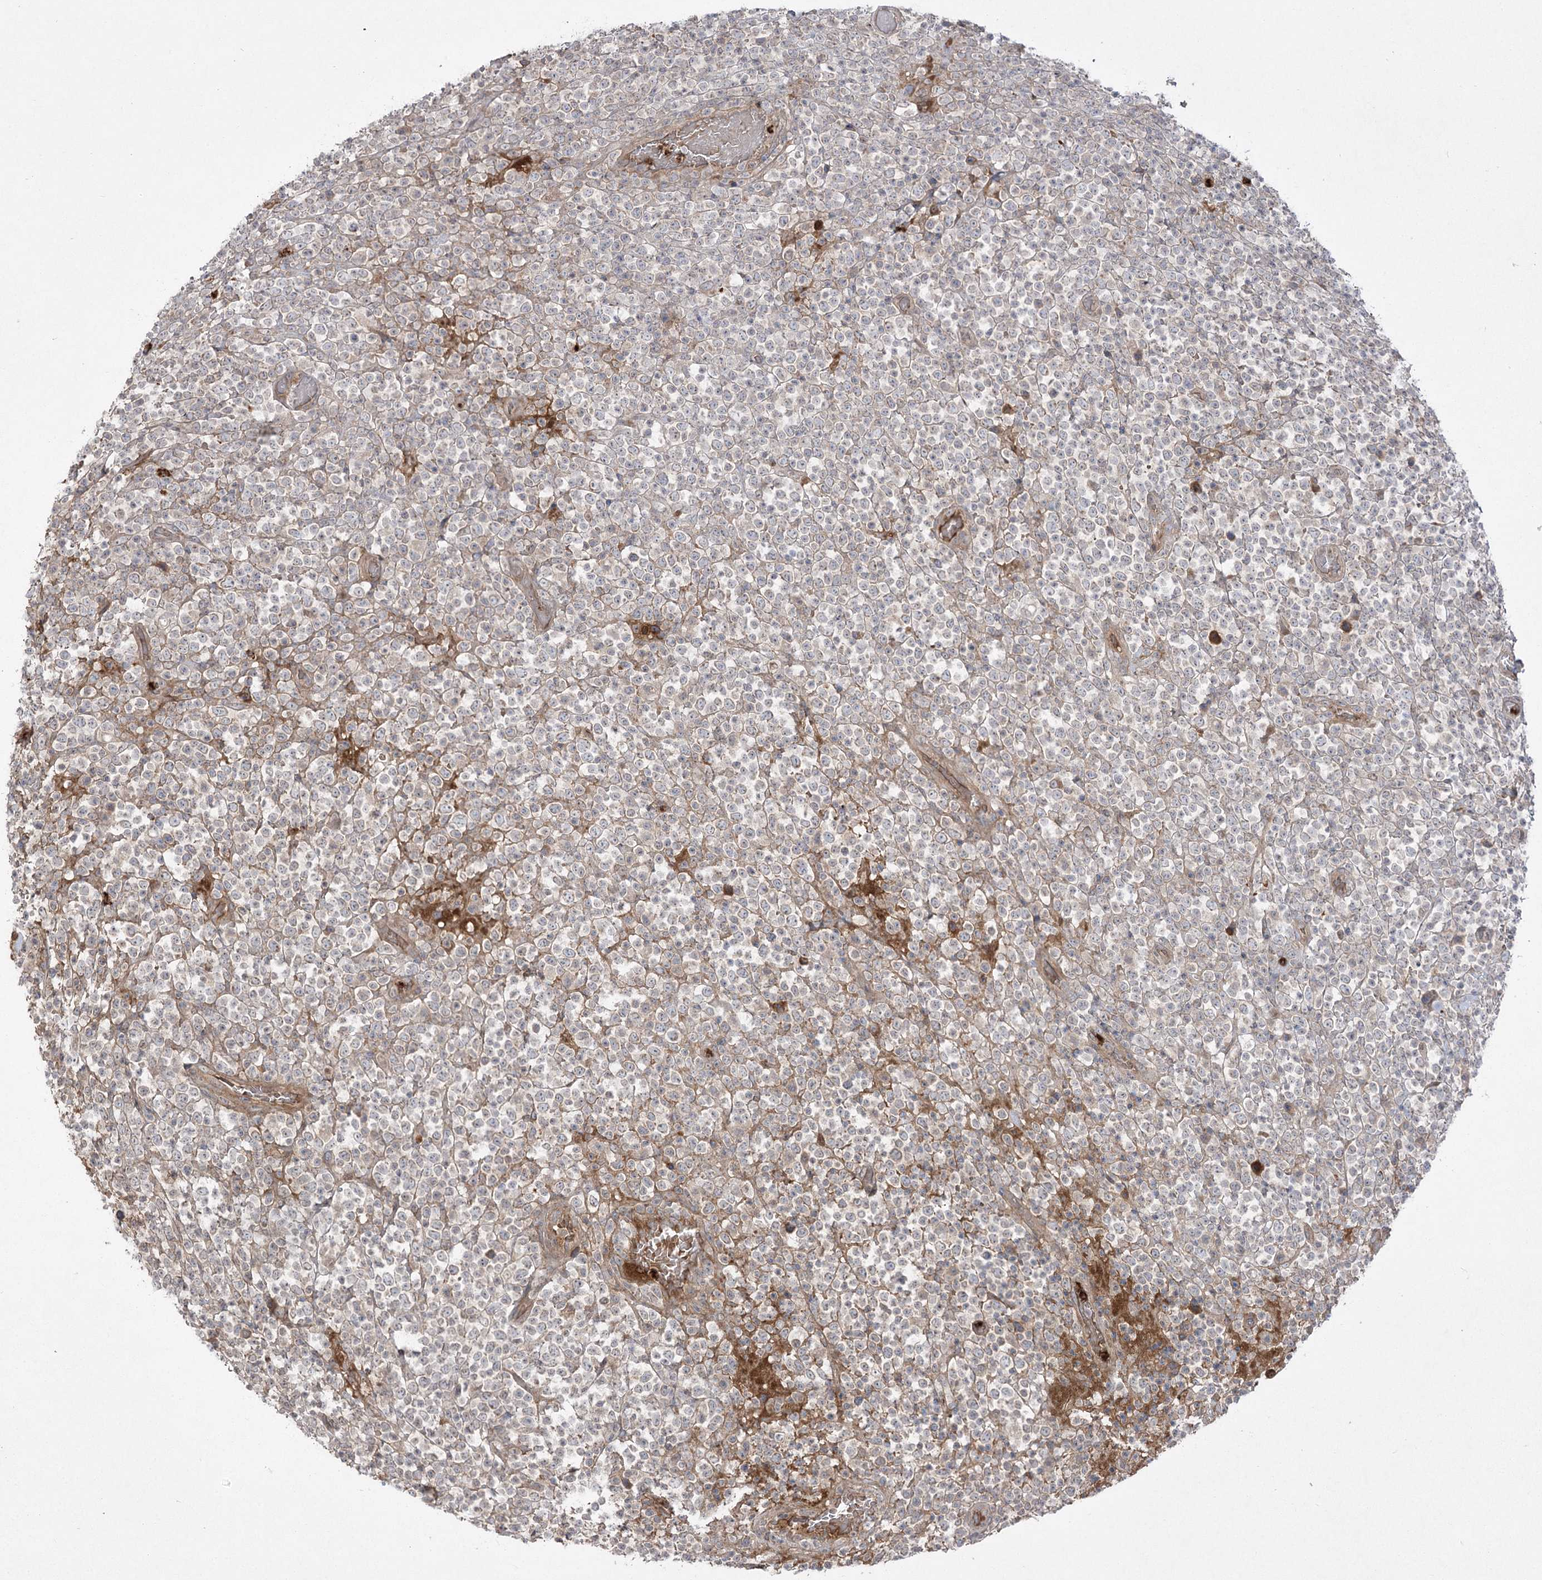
{"staining": {"intensity": "negative", "quantity": "none", "location": "none"}, "tissue": "lymphoma", "cell_type": "Tumor cells", "image_type": "cancer", "snomed": [{"axis": "morphology", "description": "Malignant lymphoma, non-Hodgkin's type, High grade"}, {"axis": "topography", "description": "Colon"}], "caption": "A photomicrograph of lymphoma stained for a protein exhibits no brown staining in tumor cells.", "gene": "PLEKHA5", "patient": {"sex": "female", "age": 53}}